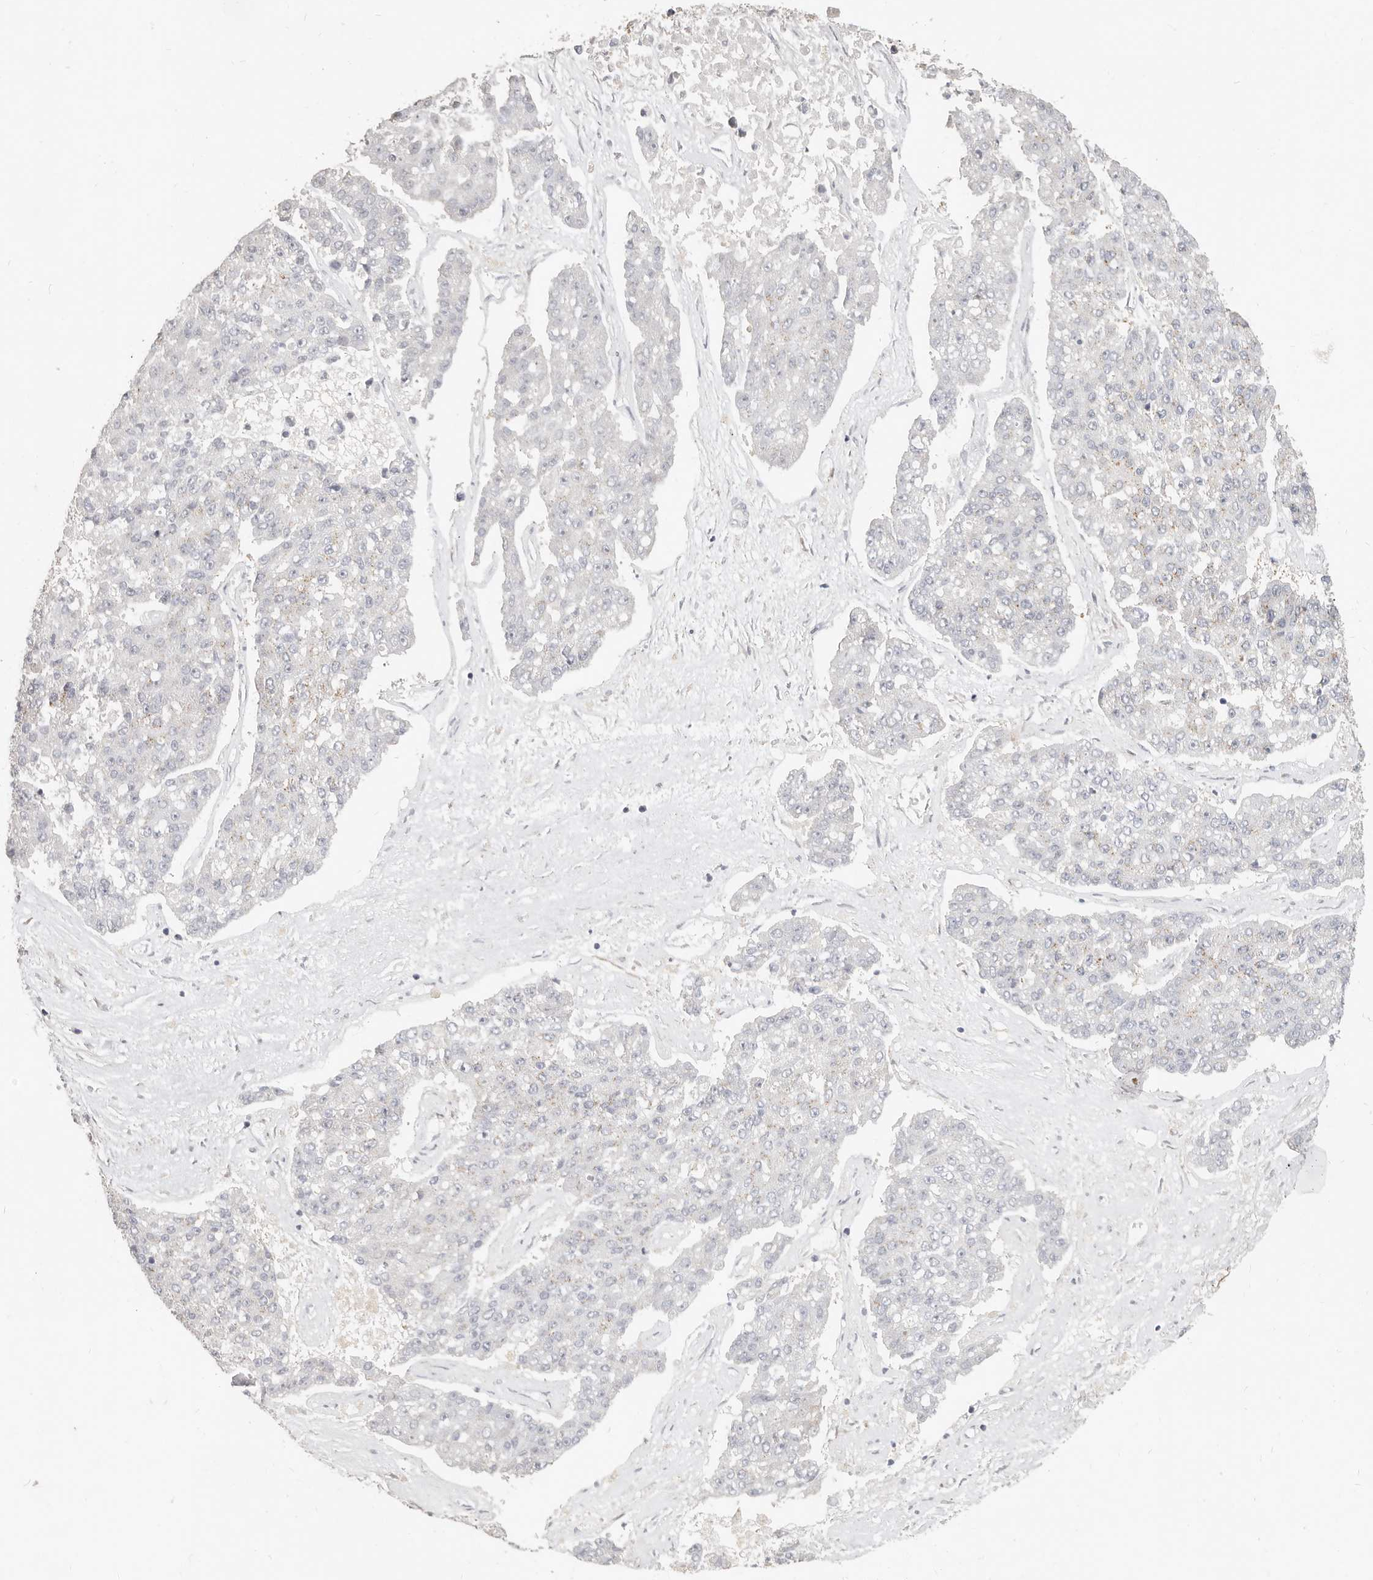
{"staining": {"intensity": "weak", "quantity": "<25%", "location": "cytoplasmic/membranous"}, "tissue": "pancreatic cancer", "cell_type": "Tumor cells", "image_type": "cancer", "snomed": [{"axis": "morphology", "description": "Adenocarcinoma, NOS"}, {"axis": "topography", "description": "Pancreas"}], "caption": "Immunohistochemistry of adenocarcinoma (pancreatic) reveals no positivity in tumor cells.", "gene": "RABAC1", "patient": {"sex": "male", "age": 50}}